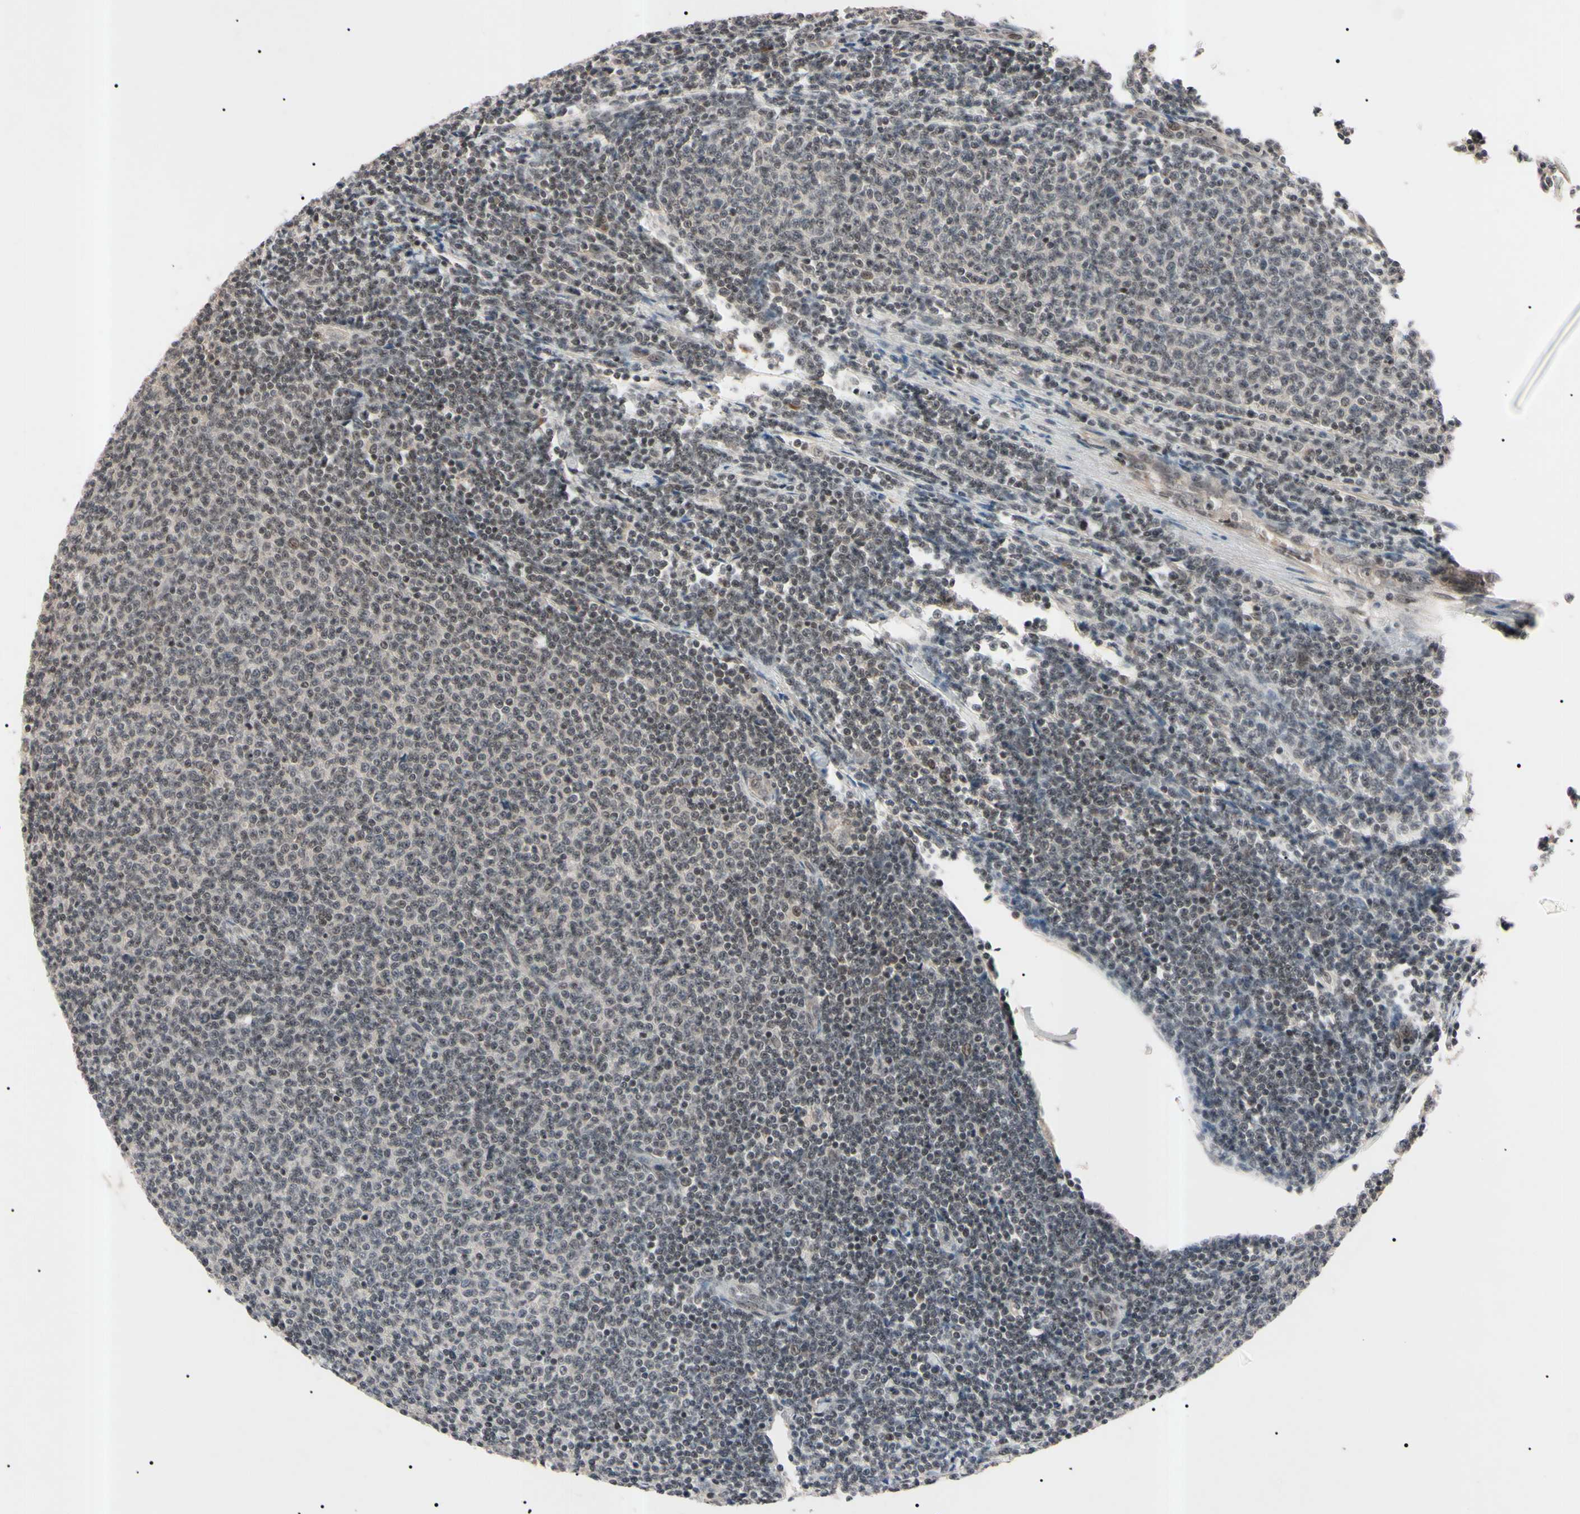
{"staining": {"intensity": "negative", "quantity": "none", "location": "none"}, "tissue": "lymphoma", "cell_type": "Tumor cells", "image_type": "cancer", "snomed": [{"axis": "morphology", "description": "Malignant lymphoma, non-Hodgkin's type, Low grade"}, {"axis": "topography", "description": "Lymph node"}], "caption": "Human low-grade malignant lymphoma, non-Hodgkin's type stained for a protein using IHC displays no staining in tumor cells.", "gene": "YY1", "patient": {"sex": "male", "age": 66}}